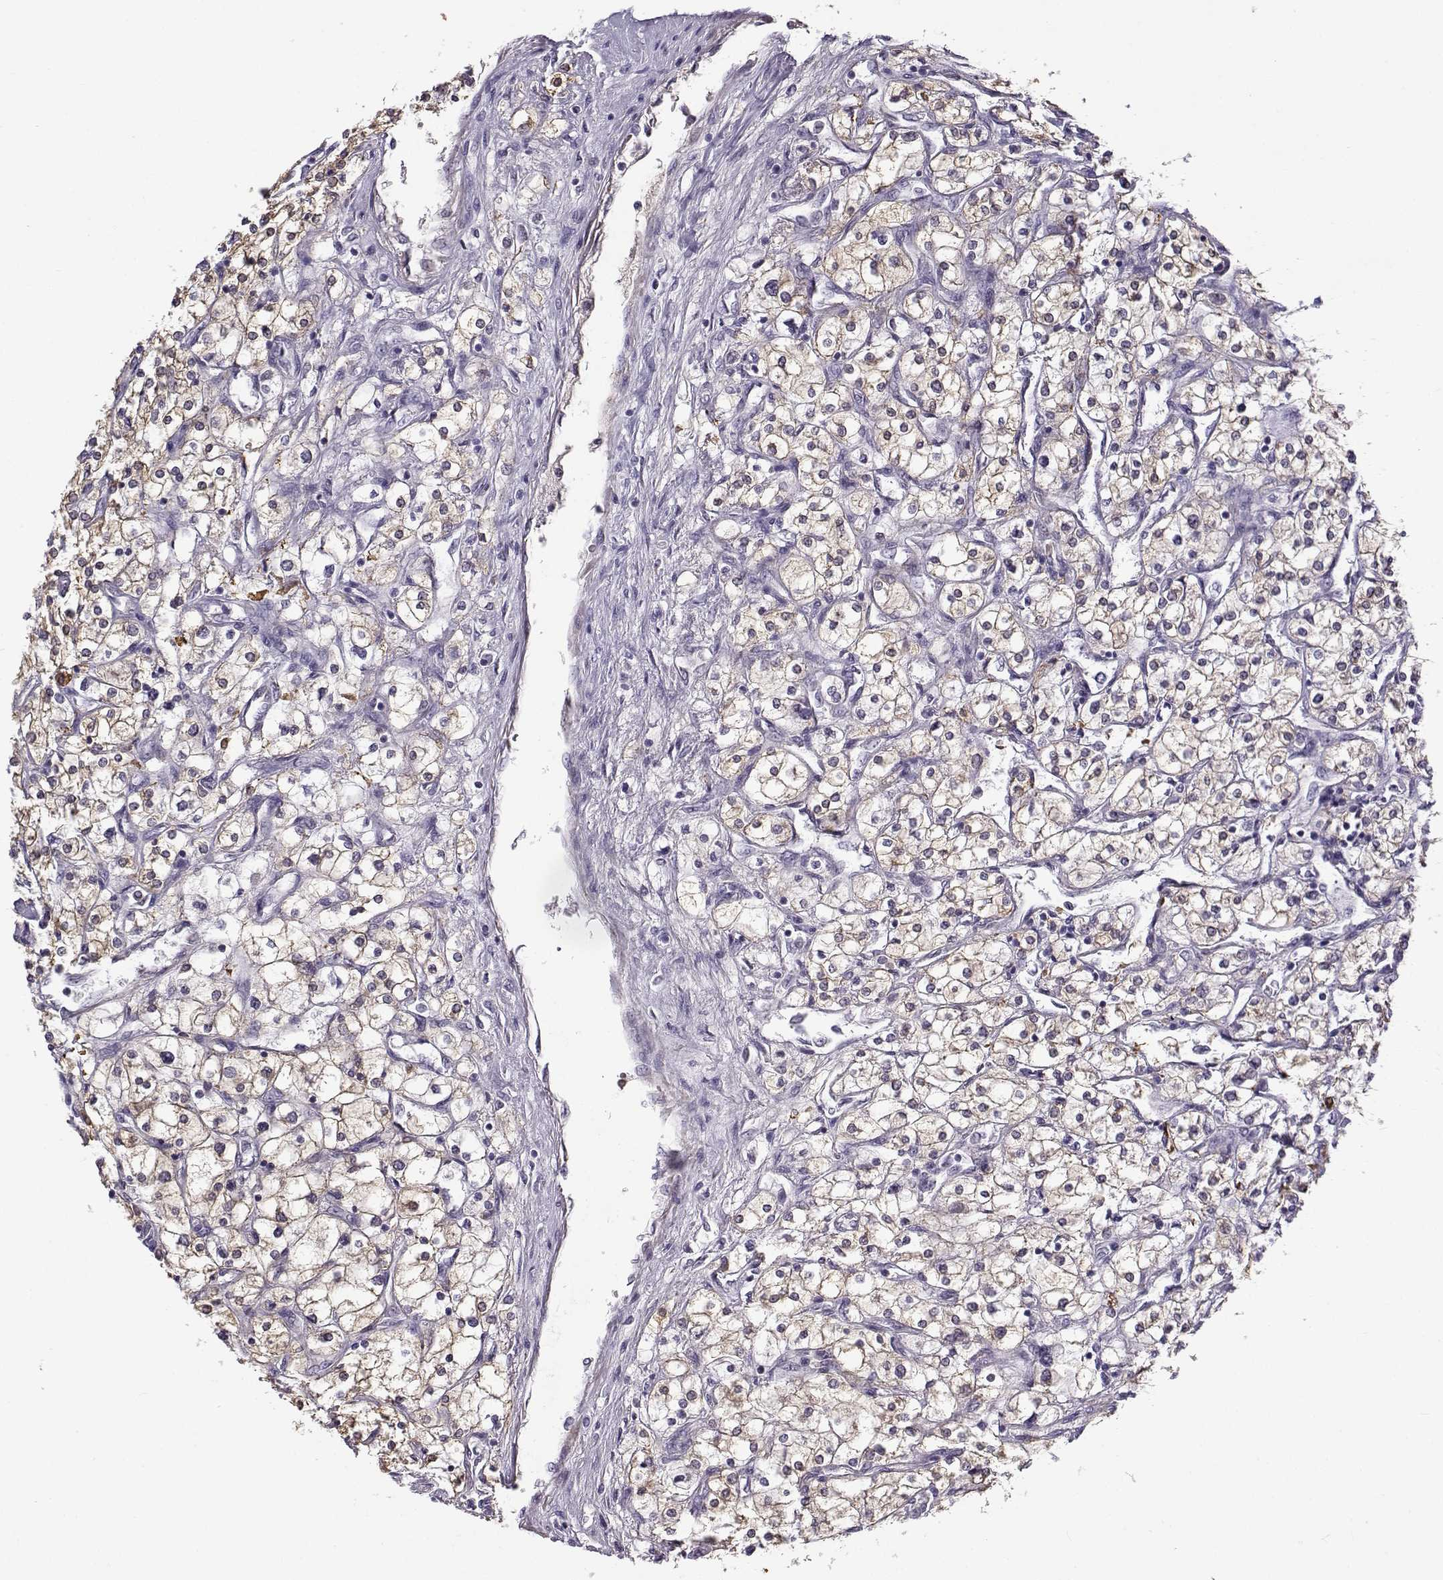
{"staining": {"intensity": "weak", "quantity": ">75%", "location": "cytoplasmic/membranous"}, "tissue": "renal cancer", "cell_type": "Tumor cells", "image_type": "cancer", "snomed": [{"axis": "morphology", "description": "Adenocarcinoma, NOS"}, {"axis": "topography", "description": "Kidney"}], "caption": "Renal adenocarcinoma stained for a protein displays weak cytoplasmic/membranous positivity in tumor cells.", "gene": "UCP3", "patient": {"sex": "male", "age": 80}}